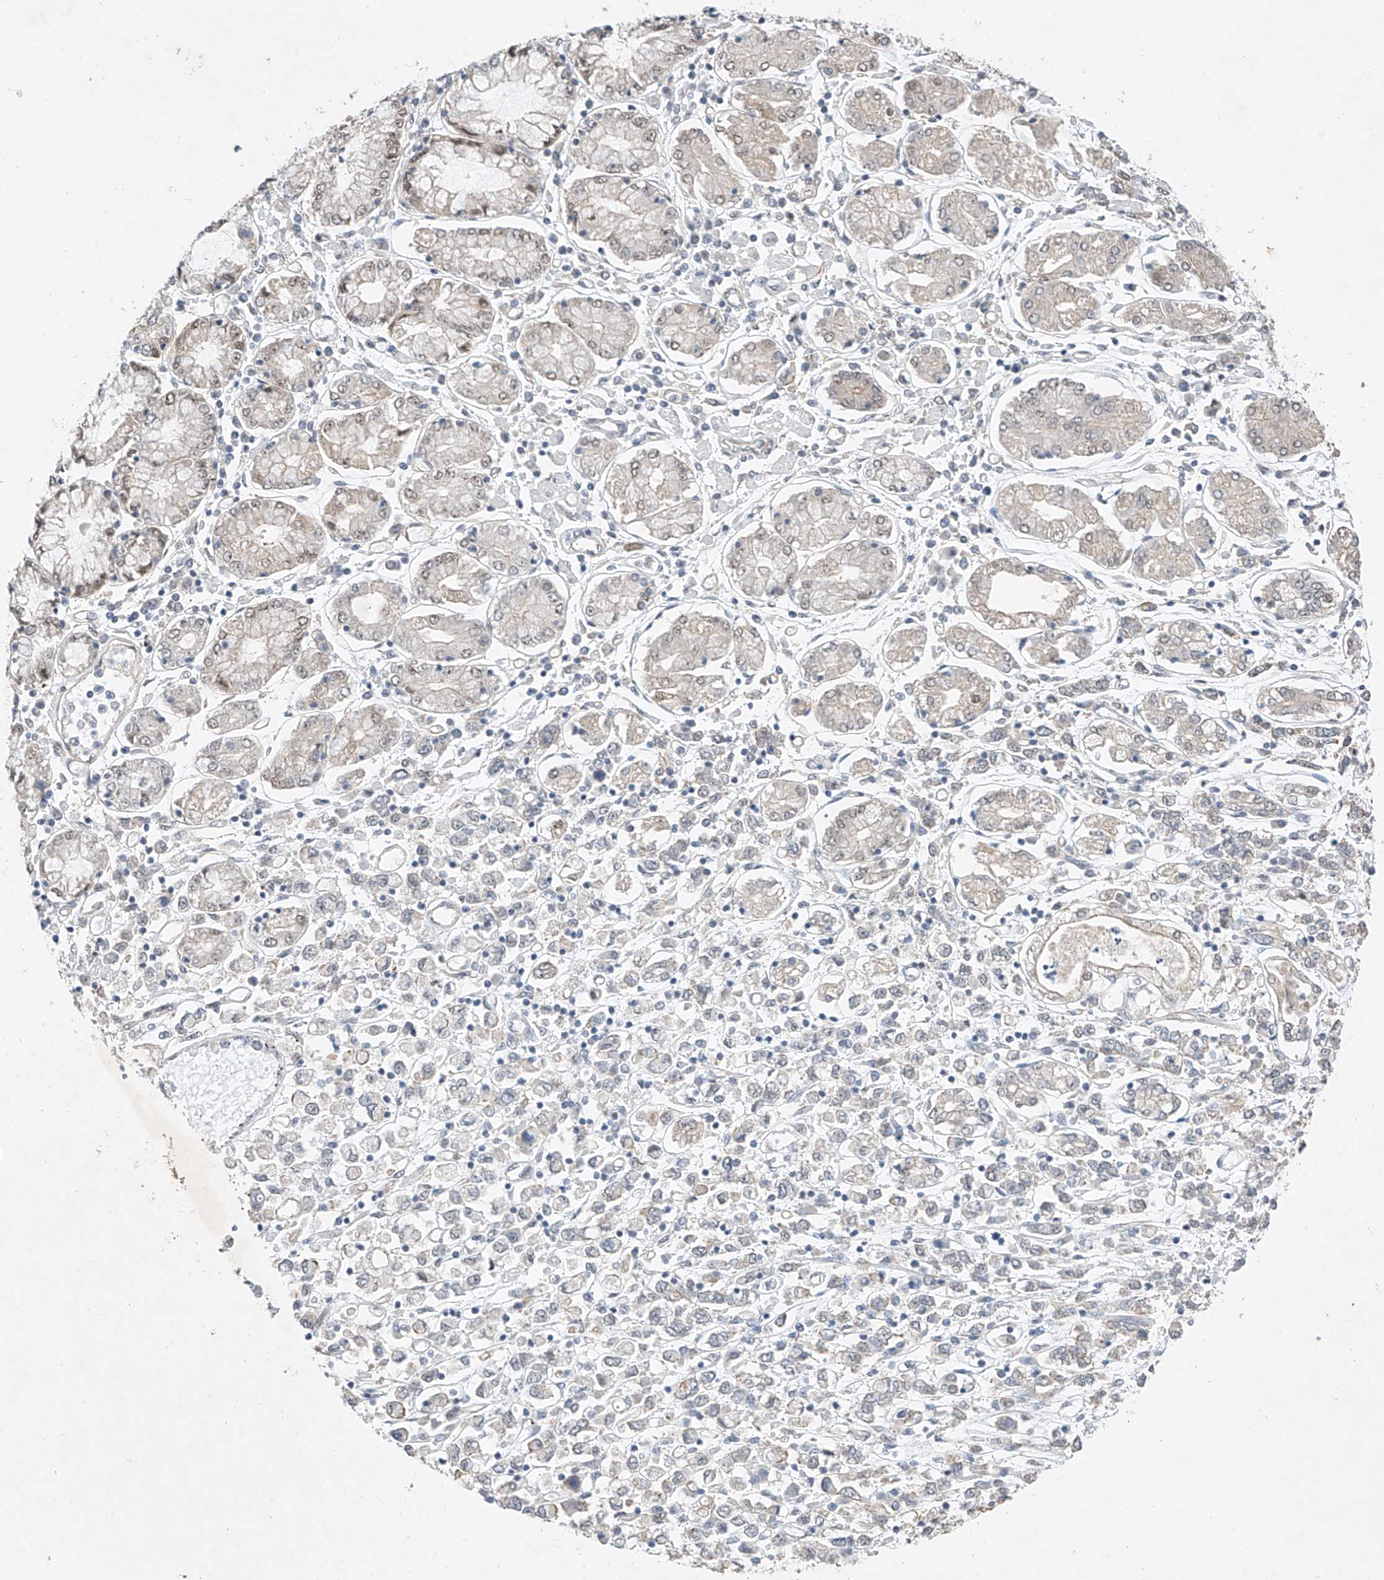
{"staining": {"intensity": "negative", "quantity": "none", "location": "none"}, "tissue": "stomach cancer", "cell_type": "Tumor cells", "image_type": "cancer", "snomed": [{"axis": "morphology", "description": "Adenocarcinoma, NOS"}, {"axis": "topography", "description": "Stomach"}], "caption": "The image shows no significant positivity in tumor cells of stomach cancer.", "gene": "IL22RA2", "patient": {"sex": "female", "age": 76}}